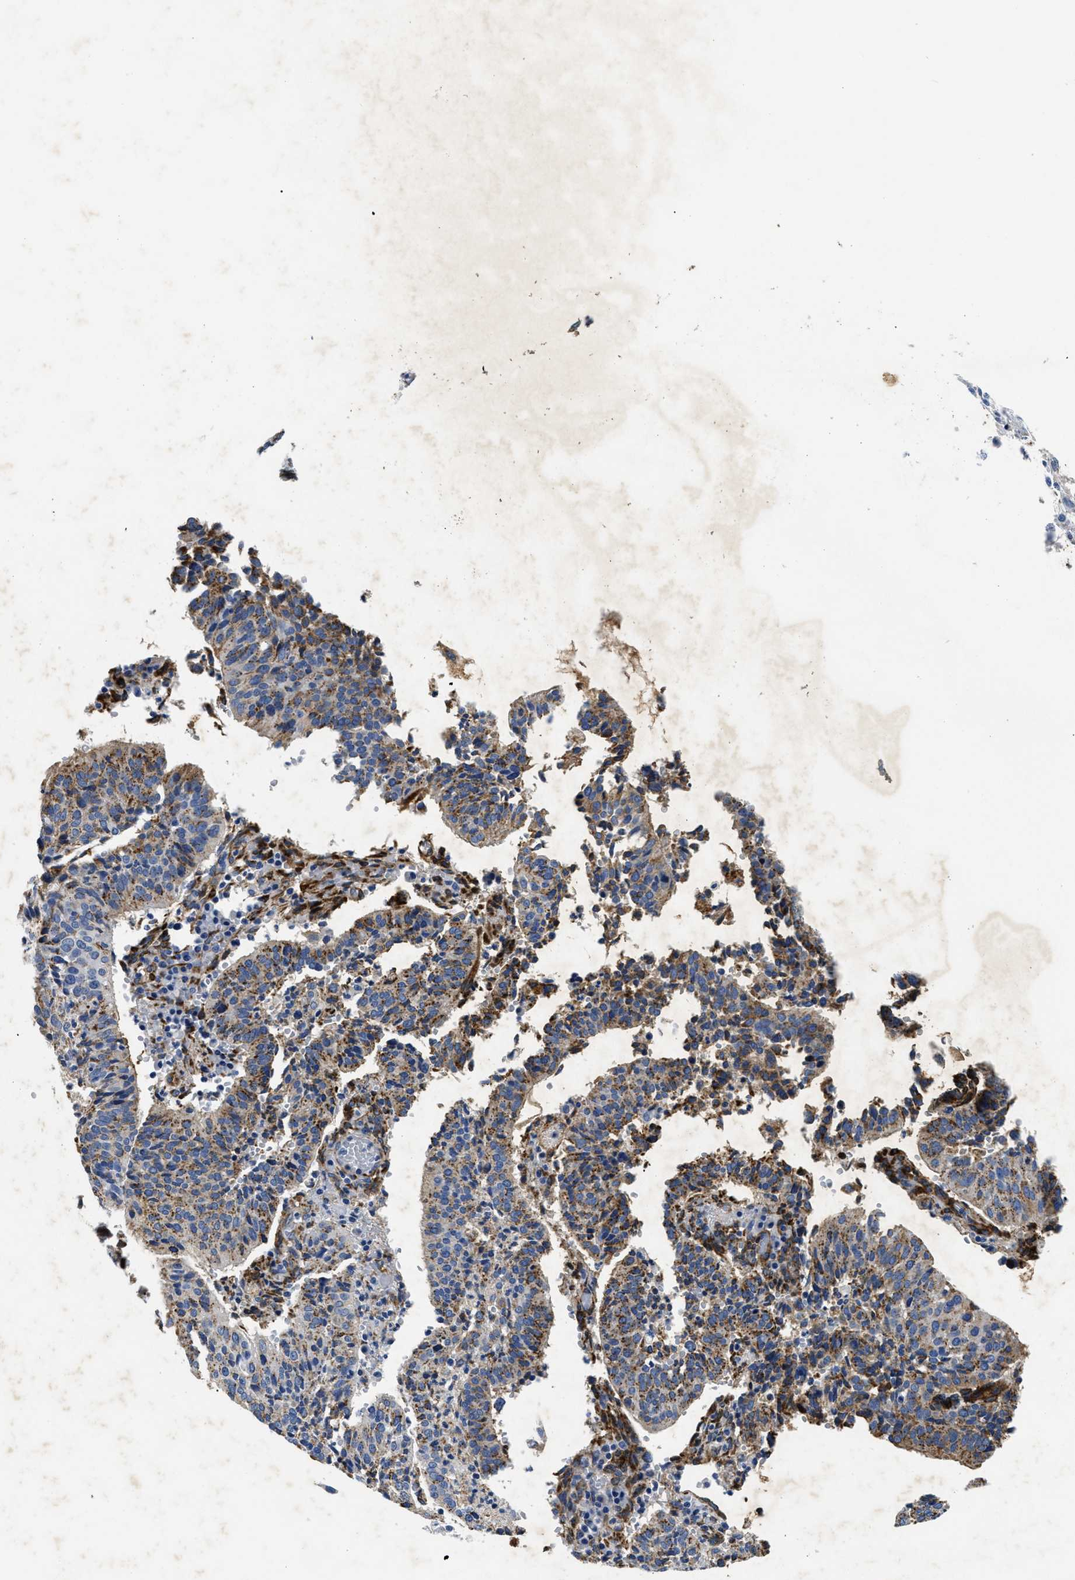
{"staining": {"intensity": "strong", "quantity": "<25%", "location": "cytoplasmic/membranous"}, "tissue": "cervical cancer", "cell_type": "Tumor cells", "image_type": "cancer", "snomed": [{"axis": "morphology", "description": "Normal tissue, NOS"}, {"axis": "morphology", "description": "Squamous cell carcinoma, NOS"}, {"axis": "topography", "description": "Cervix"}], "caption": "Protein analysis of cervical squamous cell carcinoma tissue demonstrates strong cytoplasmic/membranous staining in about <25% of tumor cells.", "gene": "LAMA3", "patient": {"sex": "female", "age": 39}}